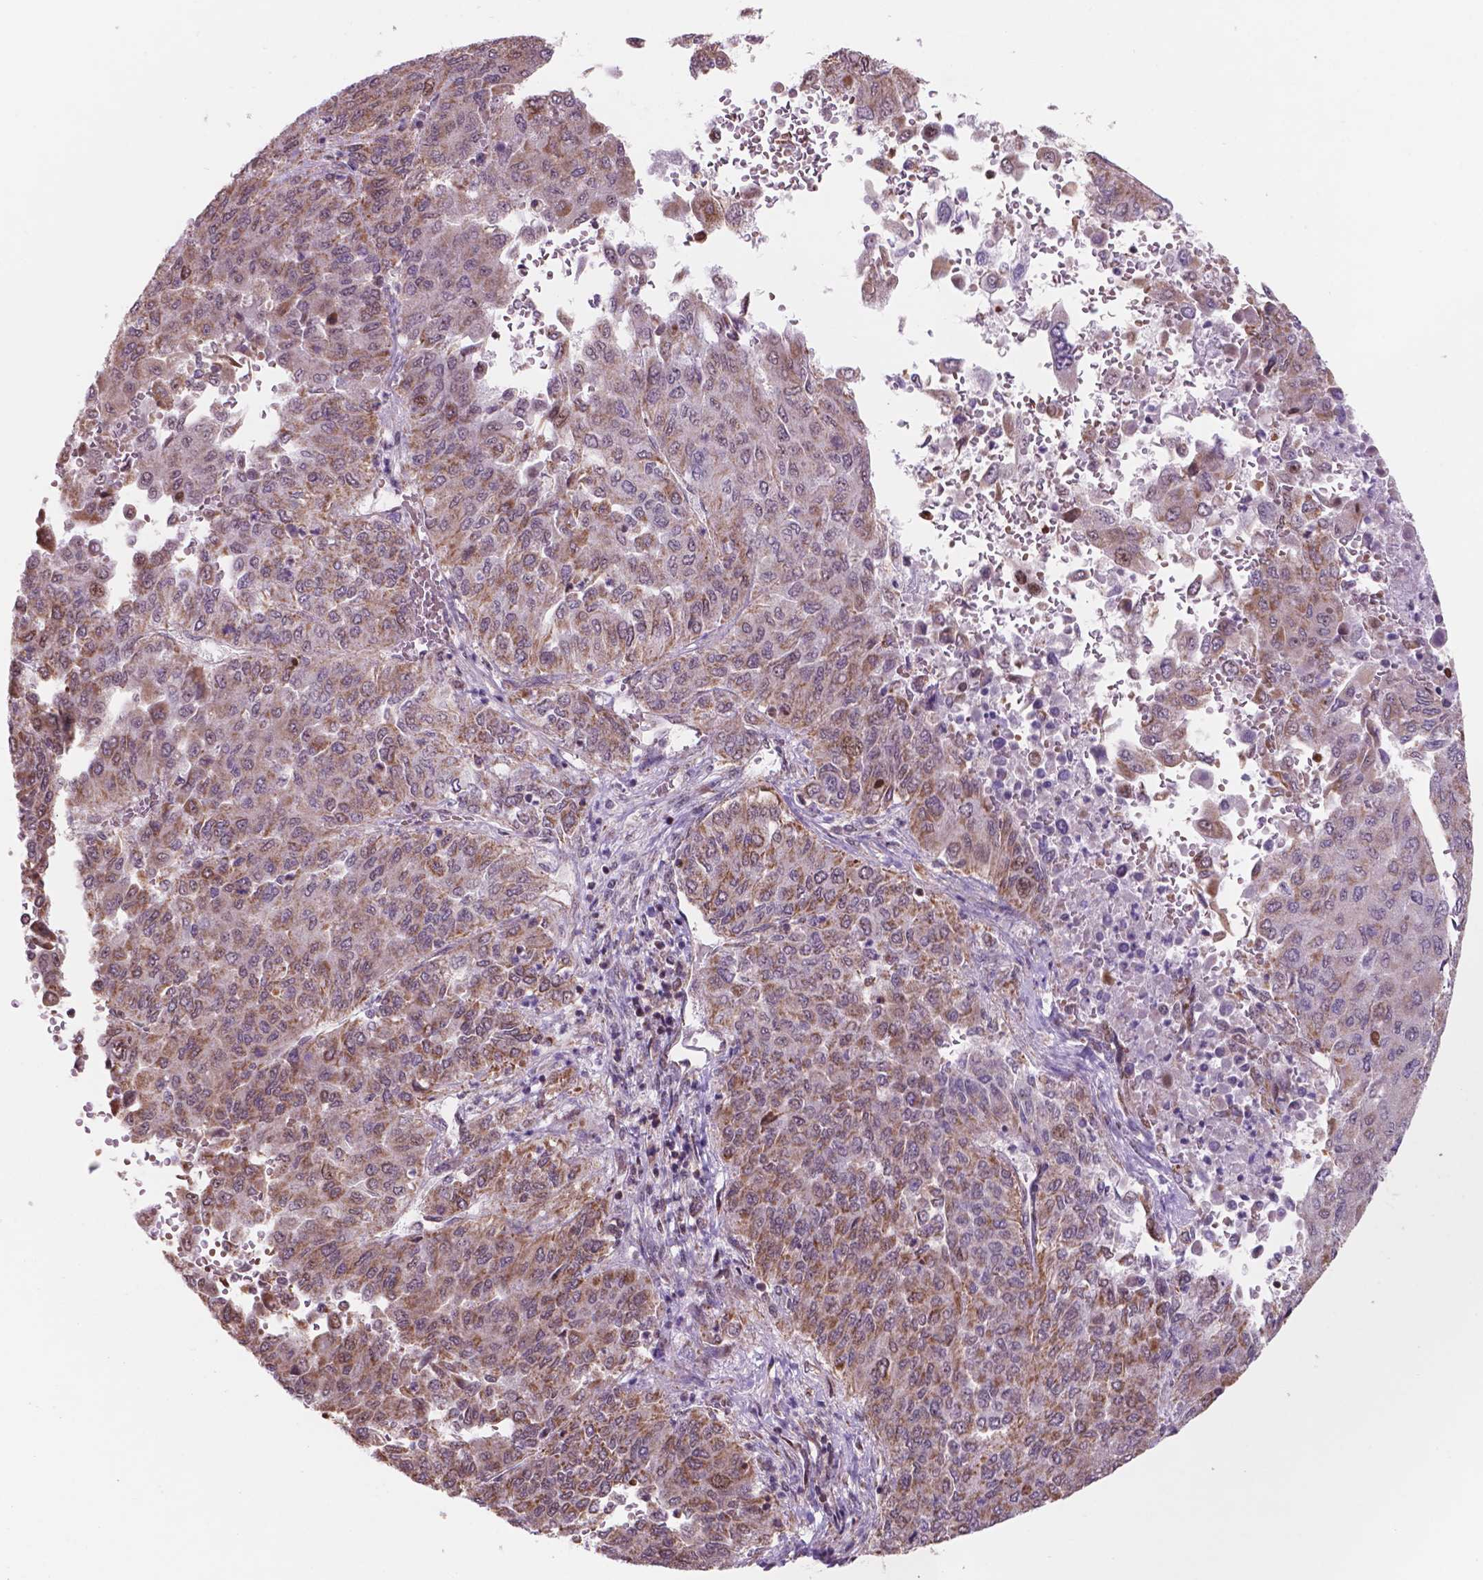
{"staining": {"intensity": "moderate", "quantity": ">75%", "location": "cytoplasmic/membranous"}, "tissue": "liver cancer", "cell_type": "Tumor cells", "image_type": "cancer", "snomed": [{"axis": "morphology", "description": "Carcinoma, Hepatocellular, NOS"}, {"axis": "topography", "description": "Liver"}], "caption": "Human liver cancer stained for a protein (brown) displays moderate cytoplasmic/membranous positive positivity in approximately >75% of tumor cells.", "gene": "NDUFA10", "patient": {"sex": "female", "age": 41}}